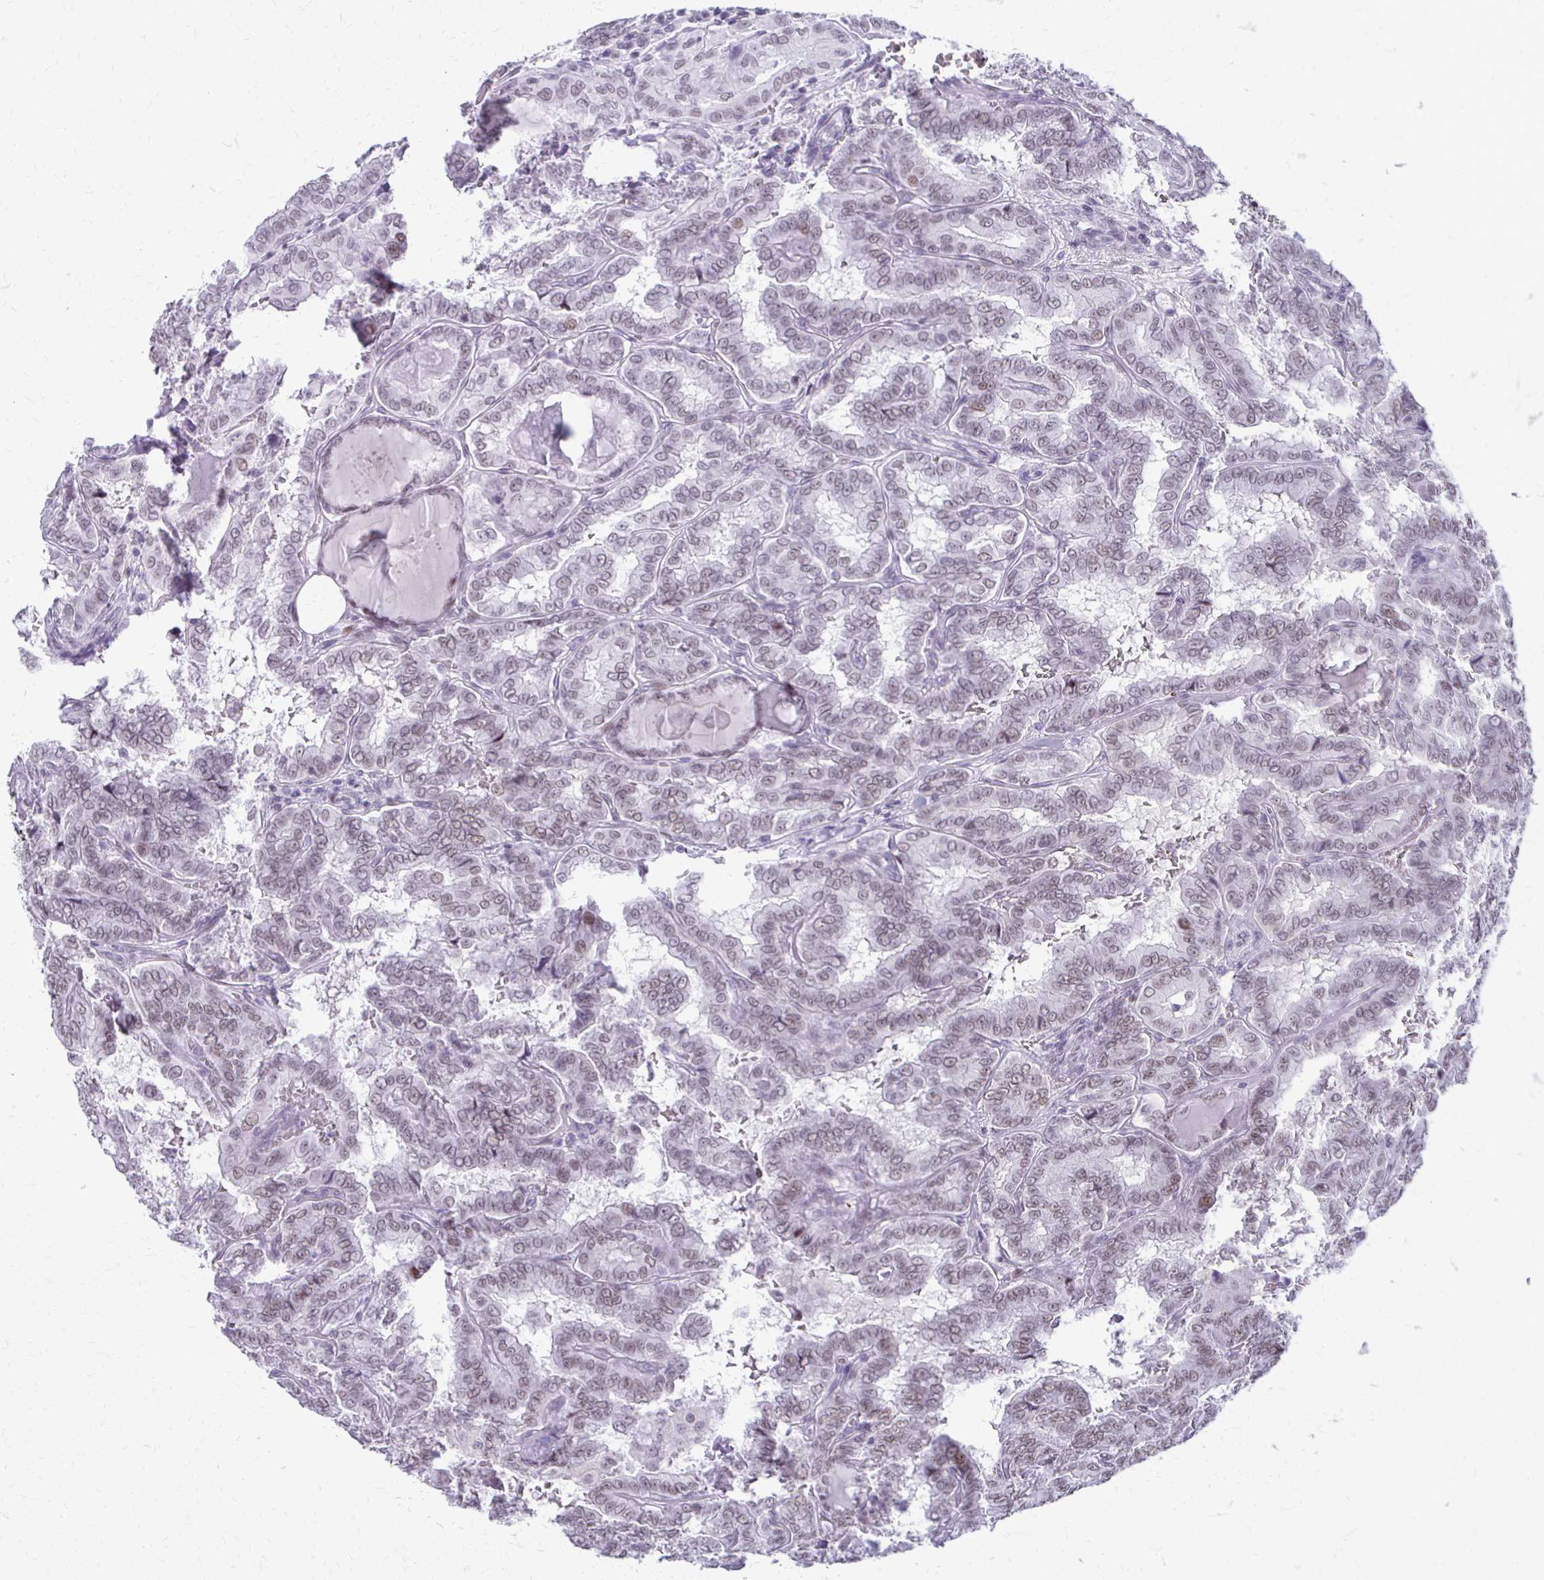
{"staining": {"intensity": "weak", "quantity": "25%-75%", "location": "nuclear"}, "tissue": "thyroid cancer", "cell_type": "Tumor cells", "image_type": "cancer", "snomed": [{"axis": "morphology", "description": "Papillary adenocarcinoma, NOS"}, {"axis": "topography", "description": "Thyroid gland"}], "caption": "Immunohistochemical staining of thyroid cancer (papillary adenocarcinoma) exhibits low levels of weak nuclear expression in about 25%-75% of tumor cells. Immunohistochemistry stains the protein in brown and the nuclei are stained blue.", "gene": "SS18", "patient": {"sex": "female", "age": 46}}